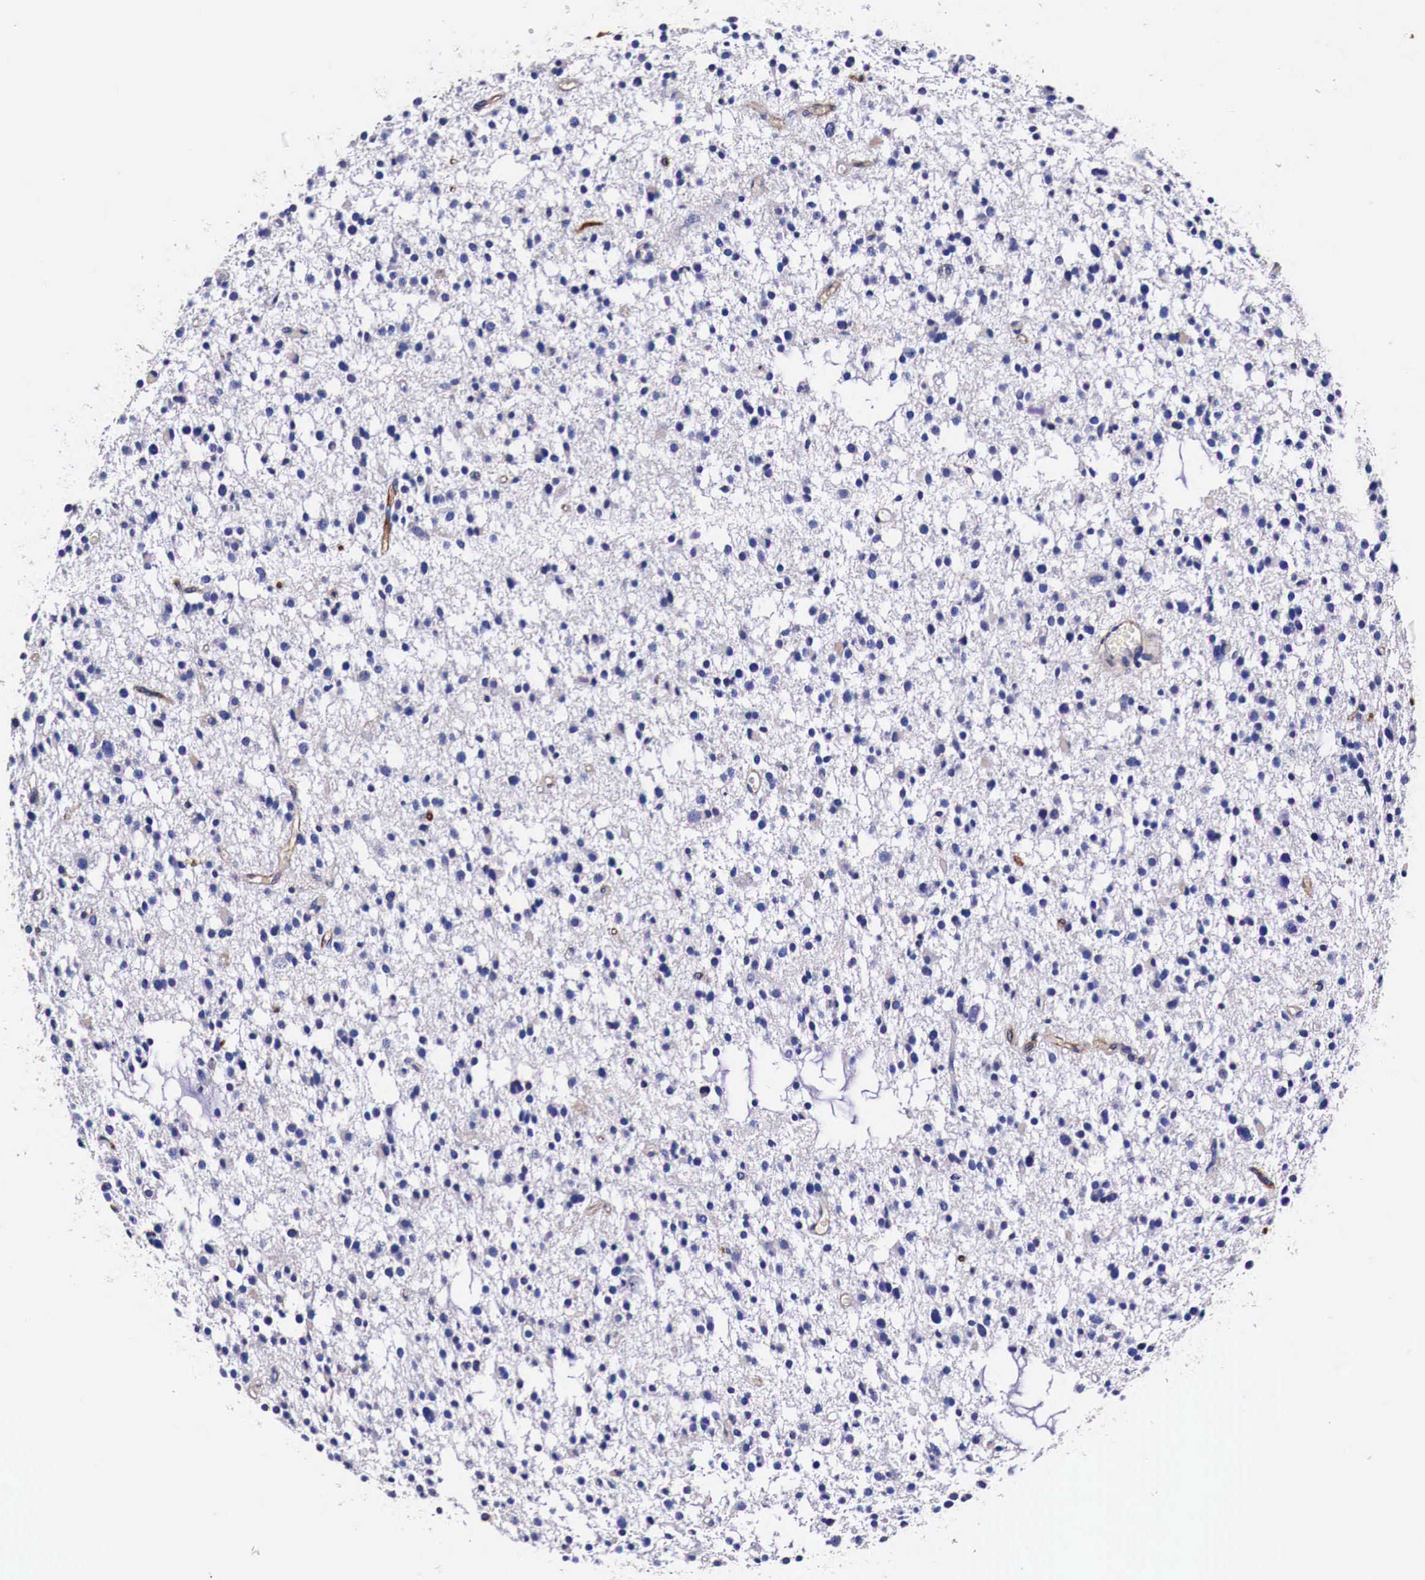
{"staining": {"intensity": "negative", "quantity": "none", "location": "none"}, "tissue": "glioma", "cell_type": "Tumor cells", "image_type": "cancer", "snomed": [{"axis": "morphology", "description": "Glioma, malignant, Low grade"}, {"axis": "topography", "description": "Brain"}], "caption": "Protein analysis of malignant glioma (low-grade) exhibits no significant positivity in tumor cells.", "gene": "HSPB1", "patient": {"sex": "female", "age": 36}}